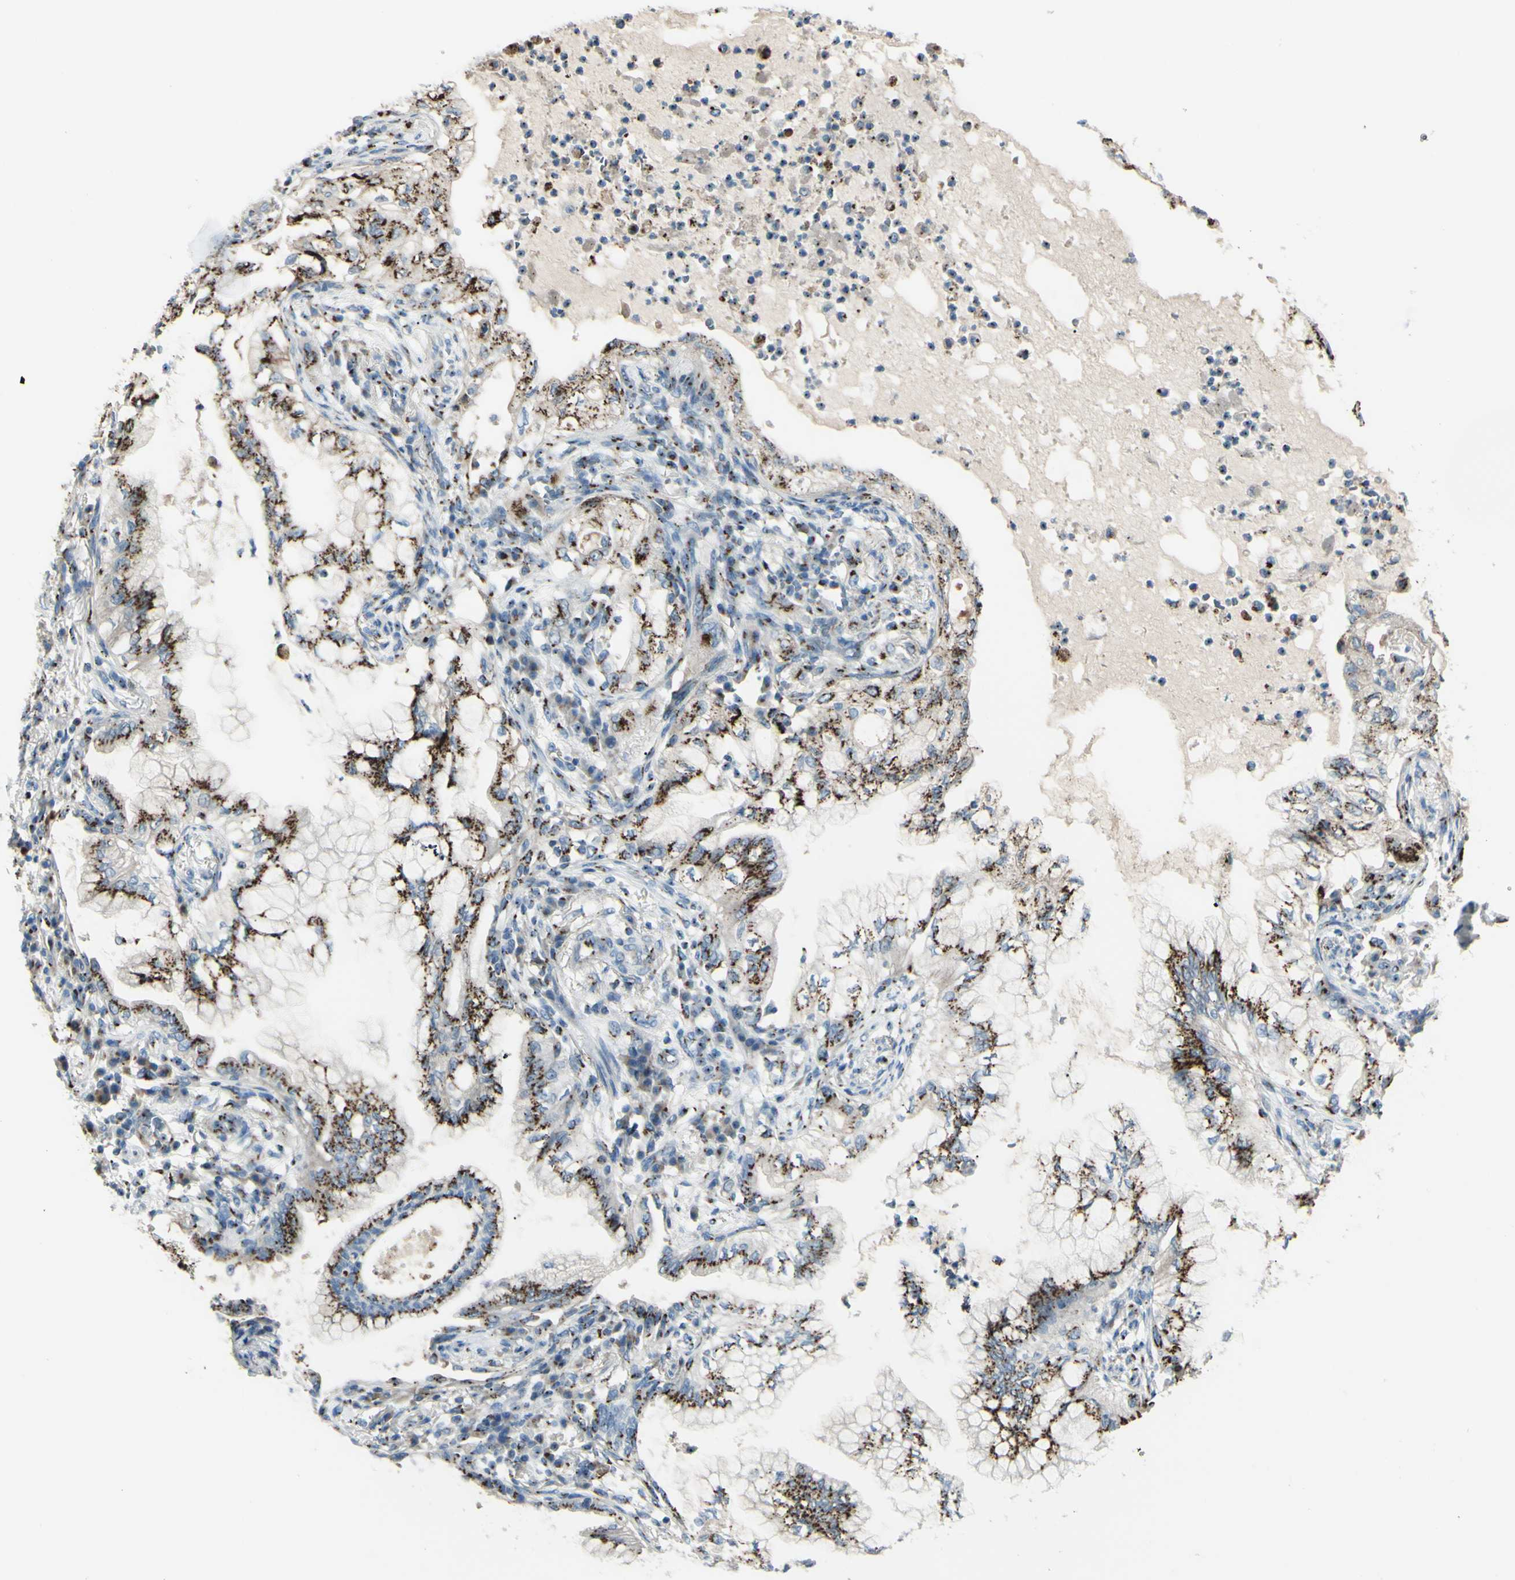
{"staining": {"intensity": "strong", "quantity": ">75%", "location": "cytoplasmic/membranous"}, "tissue": "lung cancer", "cell_type": "Tumor cells", "image_type": "cancer", "snomed": [{"axis": "morphology", "description": "Adenocarcinoma, NOS"}, {"axis": "topography", "description": "Lung"}], "caption": "There is high levels of strong cytoplasmic/membranous expression in tumor cells of lung adenocarcinoma, as demonstrated by immunohistochemical staining (brown color).", "gene": "B4GALT1", "patient": {"sex": "female", "age": 70}}